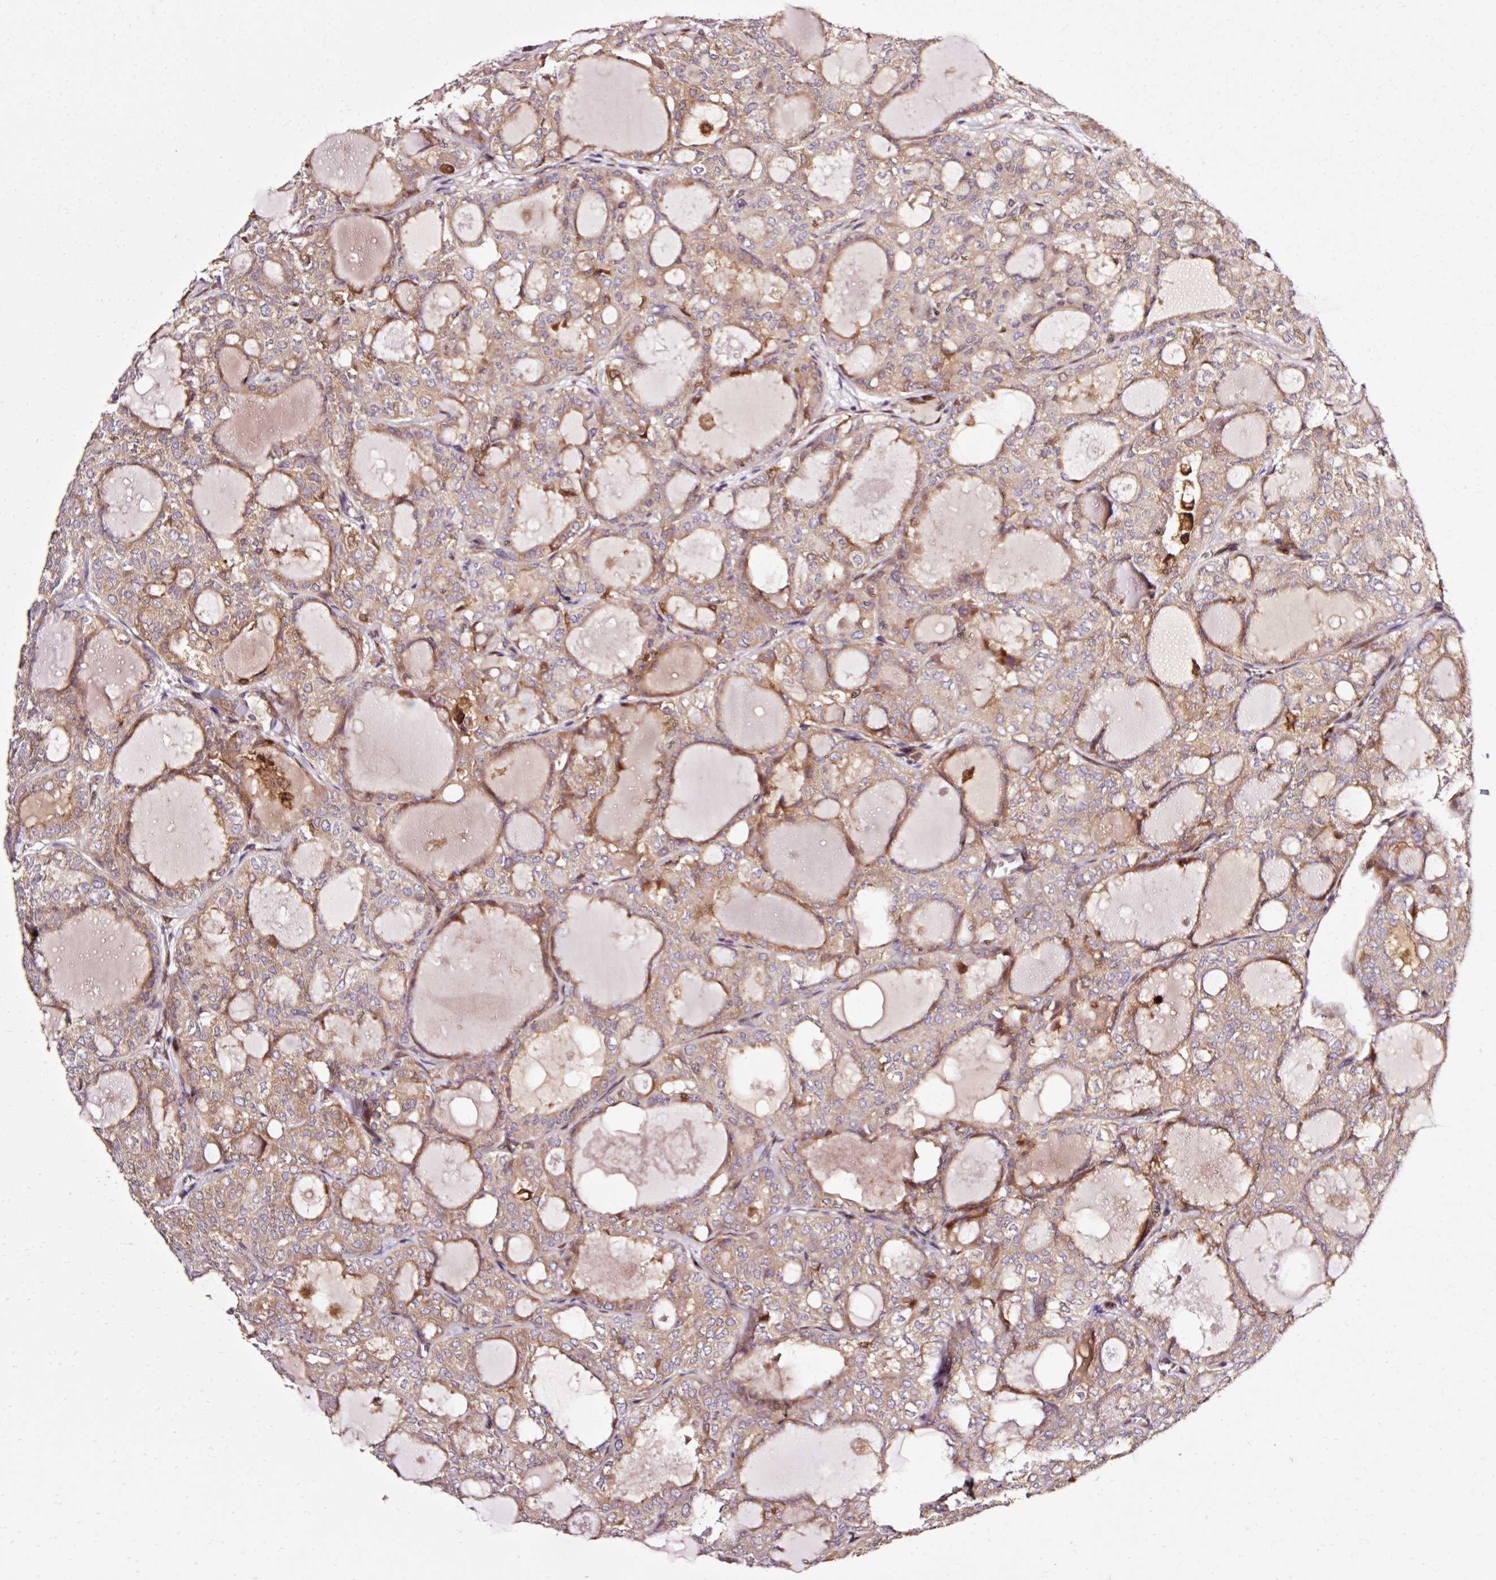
{"staining": {"intensity": "moderate", "quantity": ">75%", "location": "cytoplasmic/membranous"}, "tissue": "thyroid cancer", "cell_type": "Tumor cells", "image_type": "cancer", "snomed": [{"axis": "morphology", "description": "Follicular adenoma carcinoma, NOS"}, {"axis": "topography", "description": "Thyroid gland"}], "caption": "Thyroid cancer tissue displays moderate cytoplasmic/membranous positivity in approximately >75% of tumor cells", "gene": "NAPA", "patient": {"sex": "male", "age": 75}}